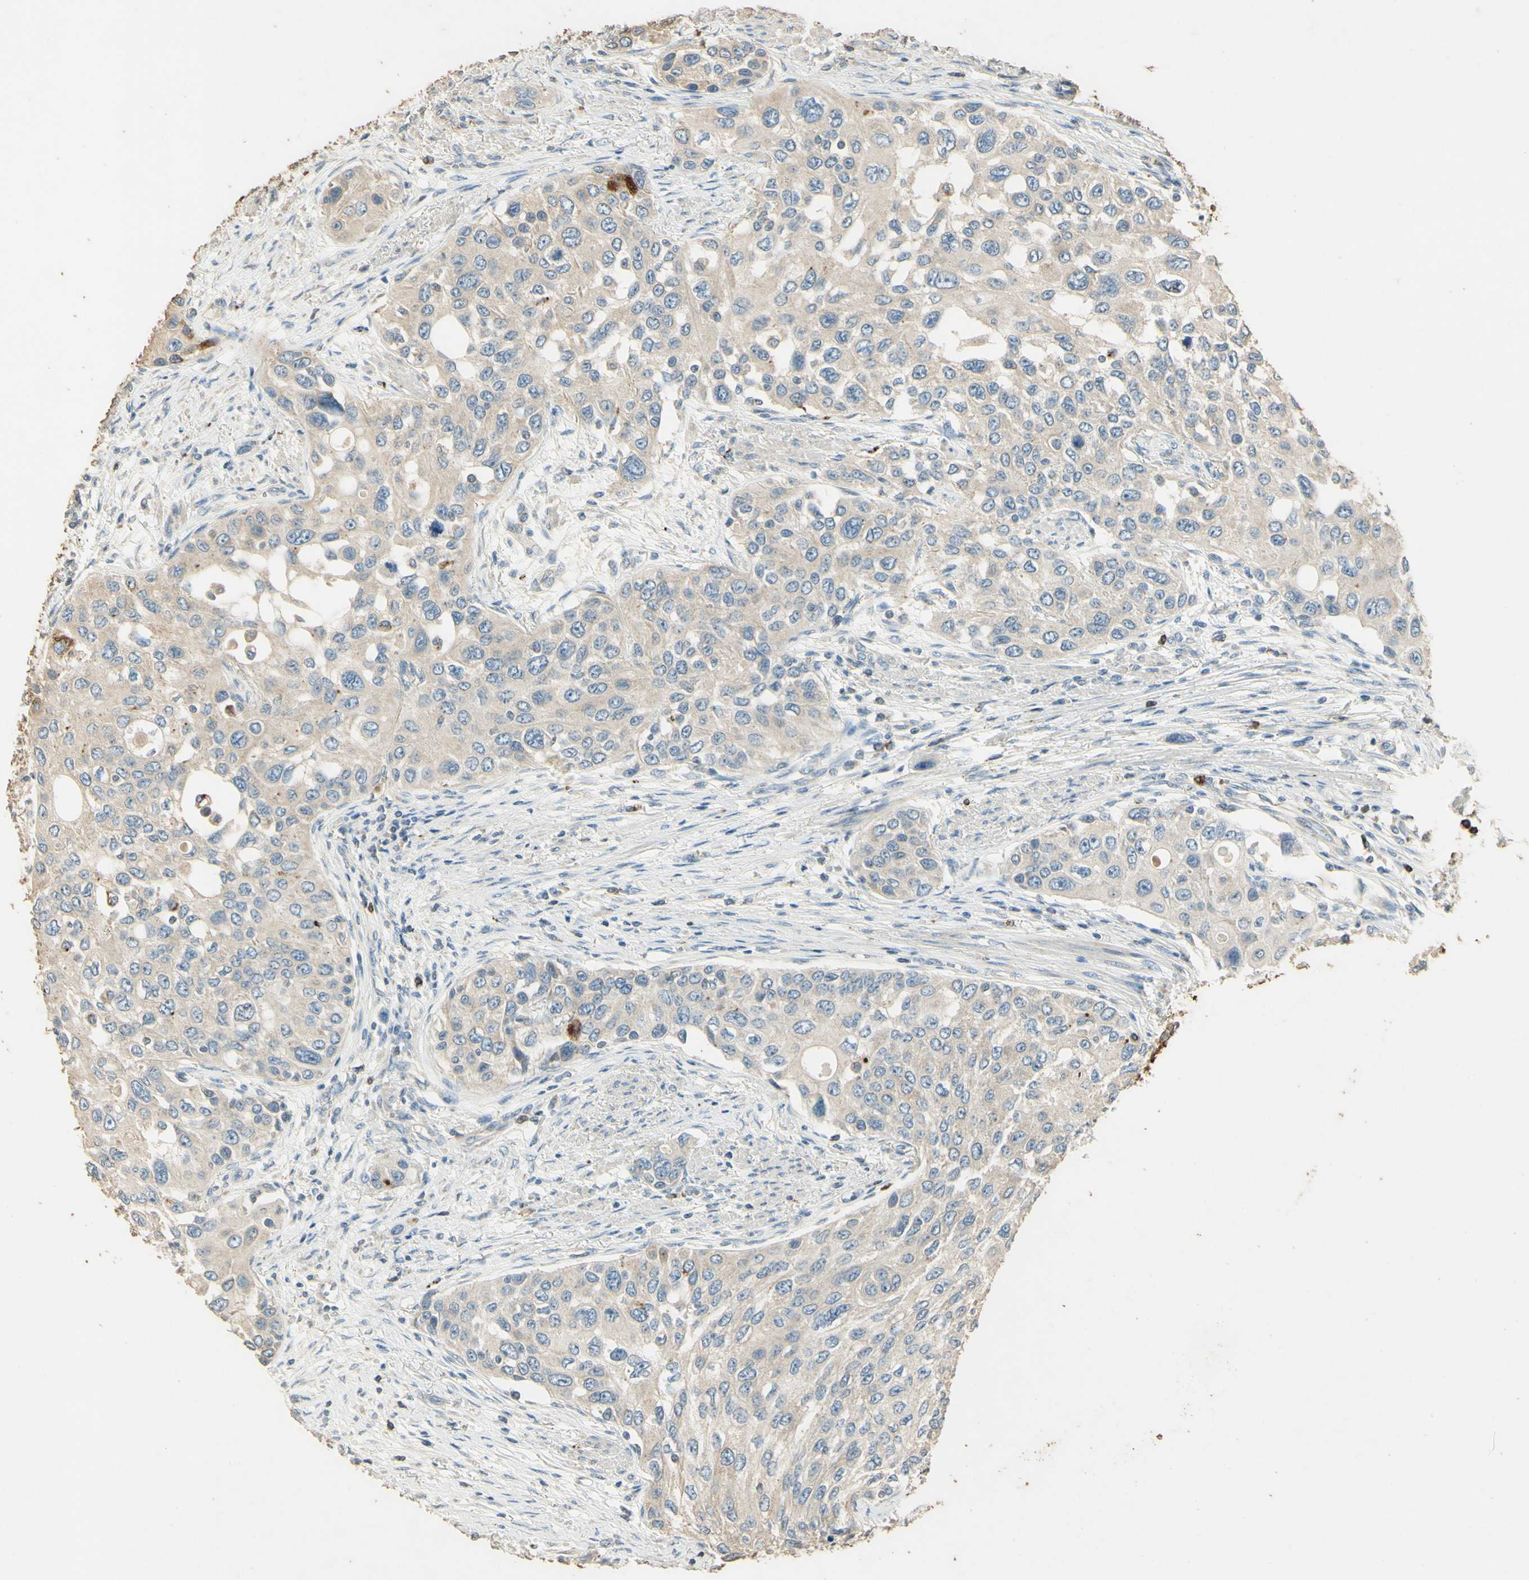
{"staining": {"intensity": "moderate", "quantity": "<25%", "location": "cytoplasmic/membranous"}, "tissue": "urothelial cancer", "cell_type": "Tumor cells", "image_type": "cancer", "snomed": [{"axis": "morphology", "description": "Urothelial carcinoma, High grade"}, {"axis": "topography", "description": "Urinary bladder"}], "caption": "Urothelial carcinoma (high-grade) tissue displays moderate cytoplasmic/membranous staining in approximately <25% of tumor cells, visualized by immunohistochemistry. The staining was performed using DAB (3,3'-diaminobenzidine) to visualize the protein expression in brown, while the nuclei were stained in blue with hematoxylin (Magnification: 20x).", "gene": "ARHGEF17", "patient": {"sex": "female", "age": 56}}